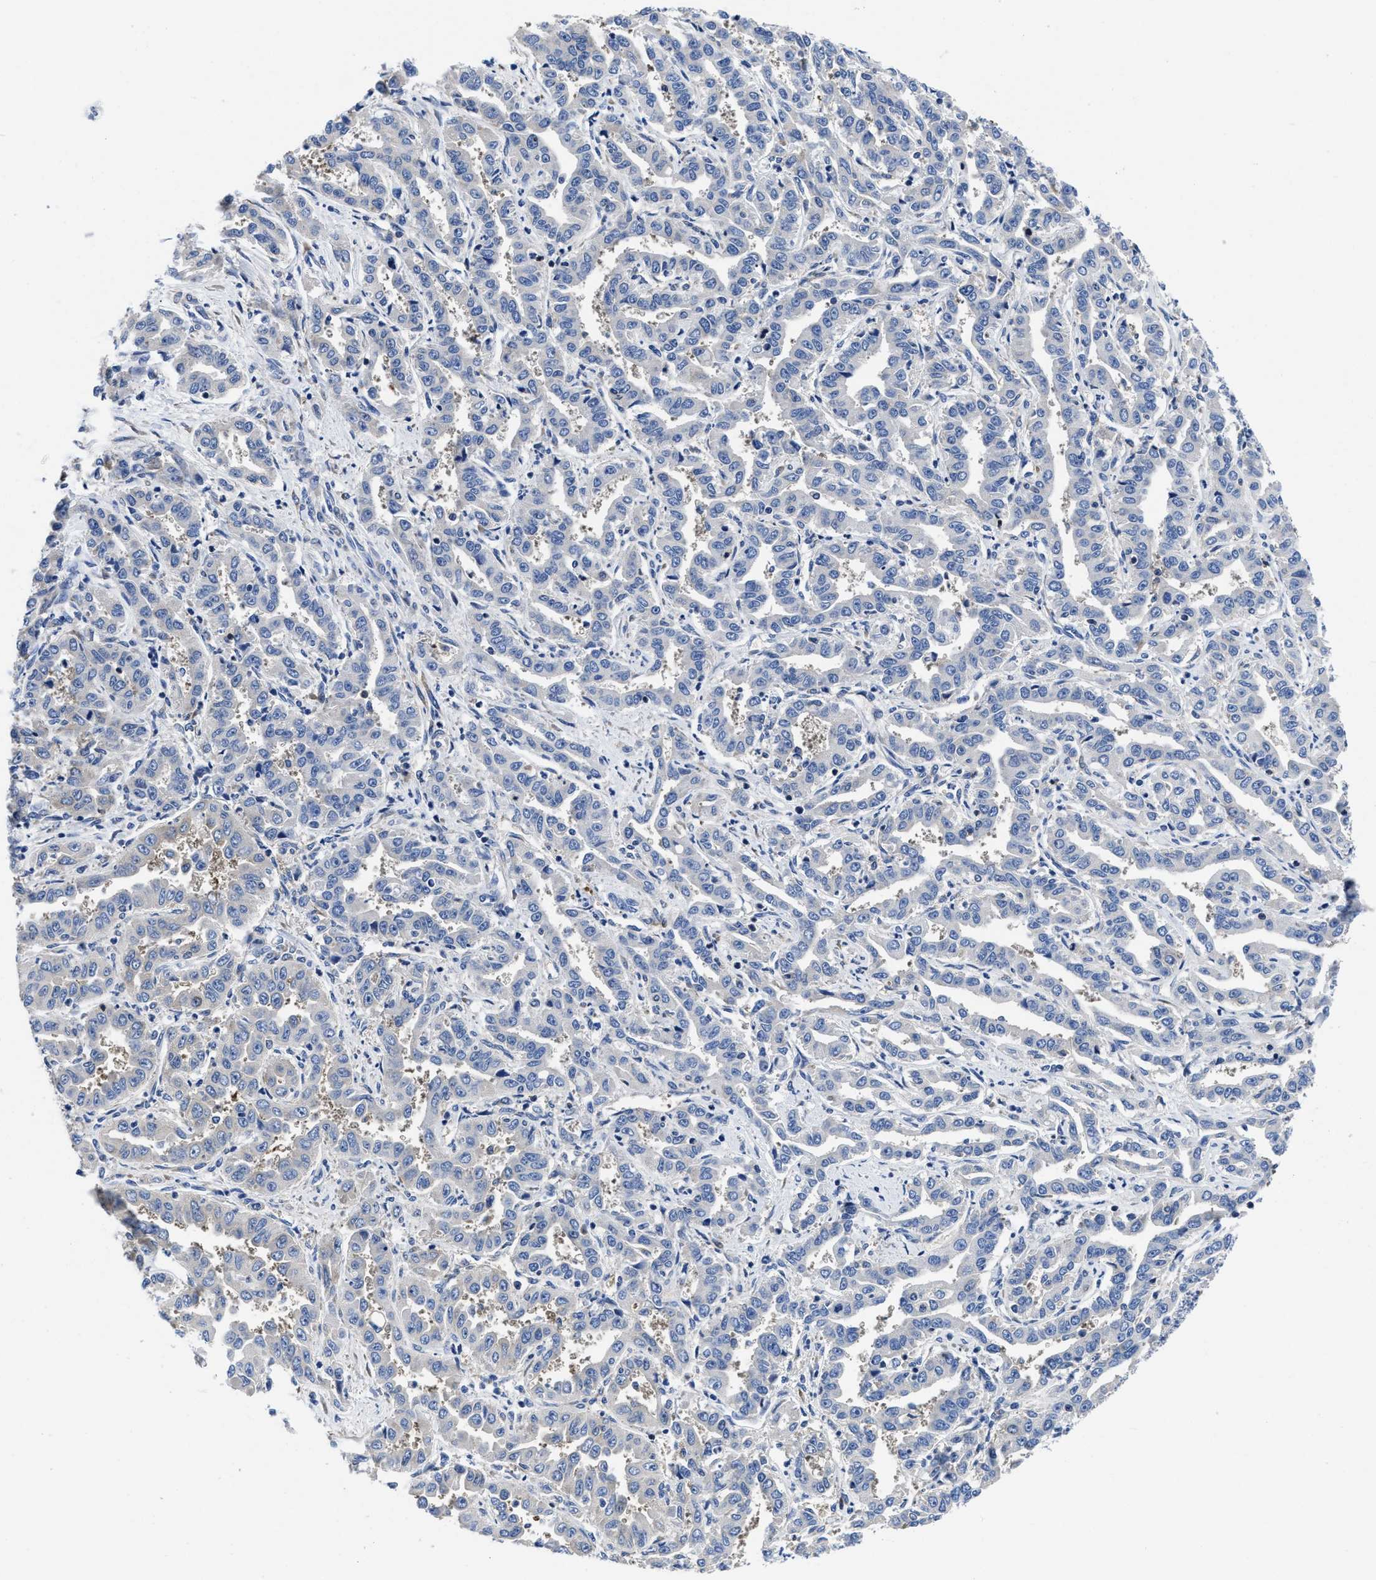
{"staining": {"intensity": "negative", "quantity": "none", "location": "none"}, "tissue": "liver cancer", "cell_type": "Tumor cells", "image_type": "cancer", "snomed": [{"axis": "morphology", "description": "Cholangiocarcinoma"}, {"axis": "topography", "description": "Liver"}], "caption": "Liver cancer (cholangiocarcinoma) was stained to show a protein in brown. There is no significant staining in tumor cells.", "gene": "YARS1", "patient": {"sex": "male", "age": 59}}